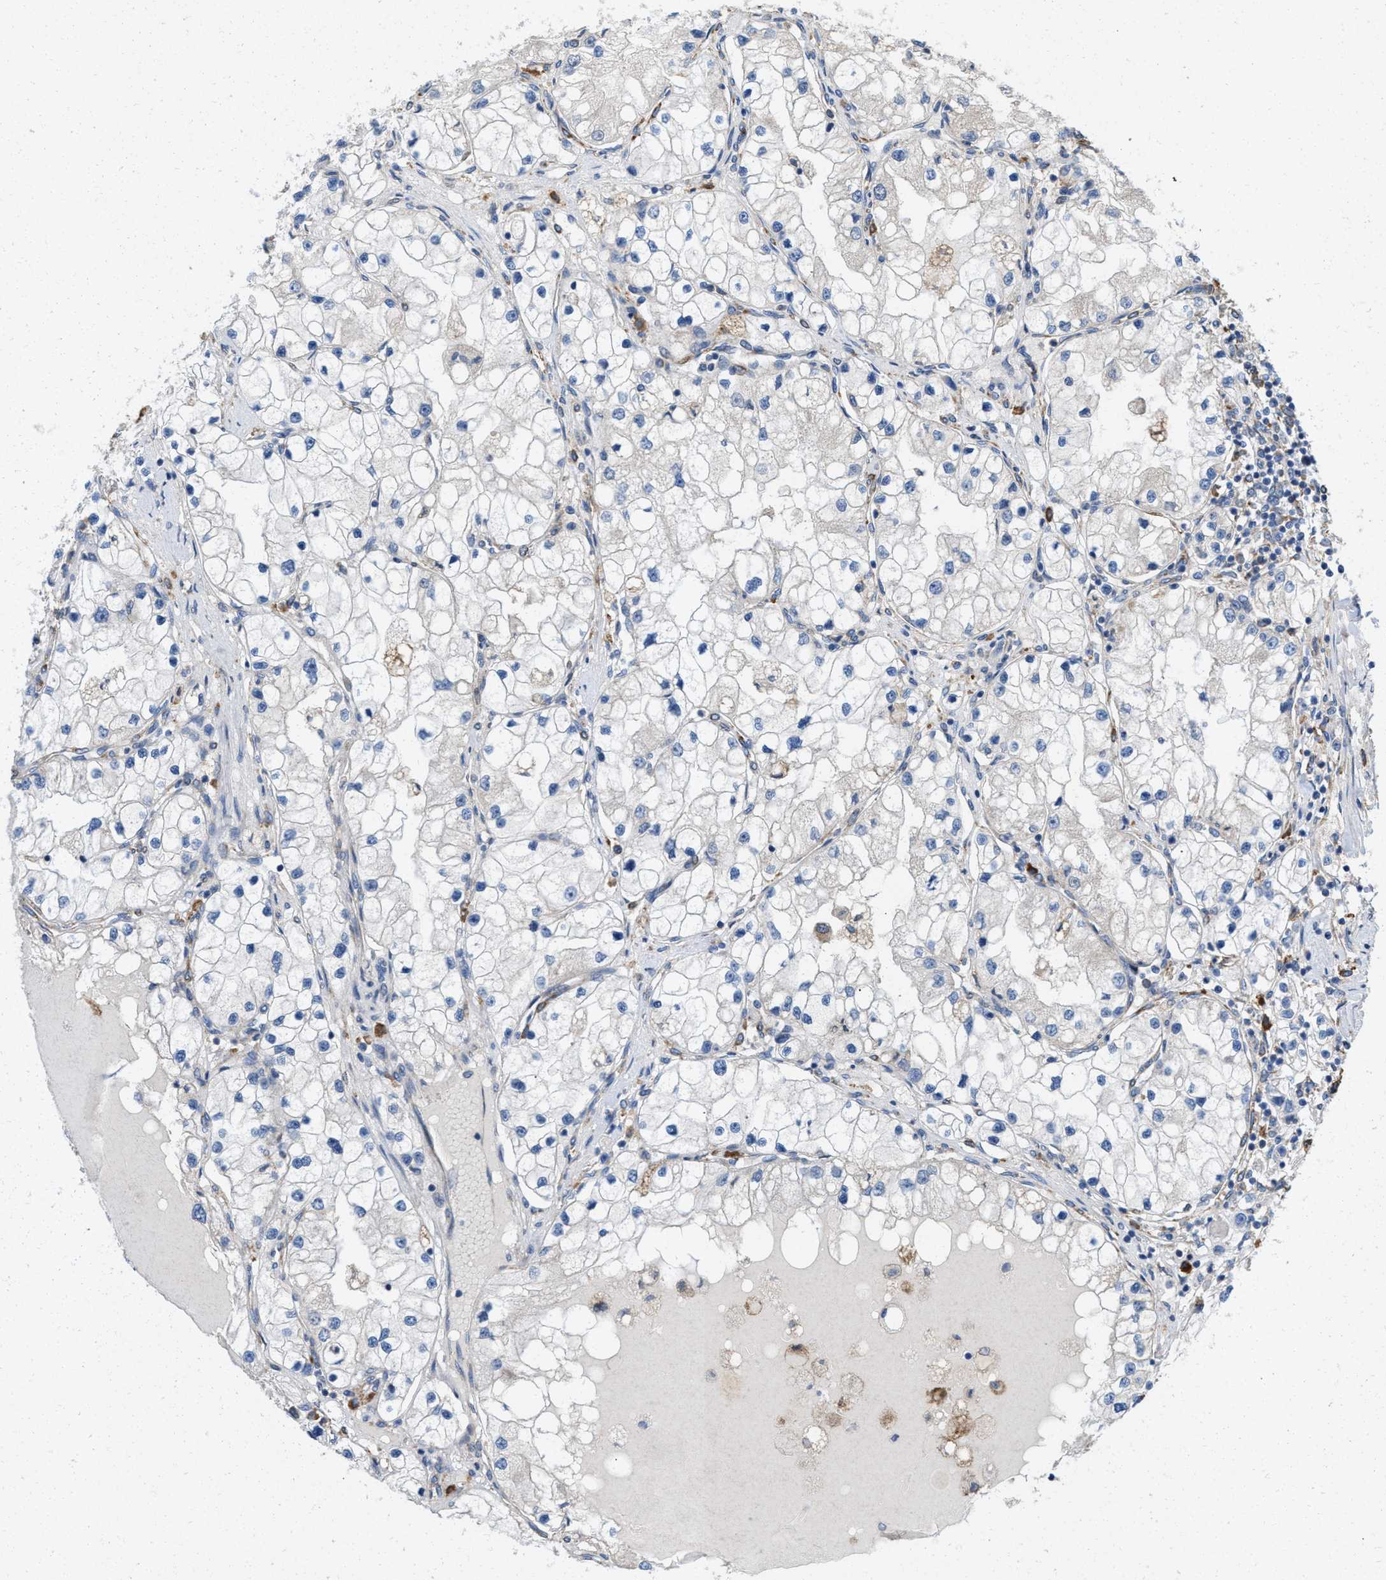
{"staining": {"intensity": "negative", "quantity": "none", "location": "none"}, "tissue": "renal cancer", "cell_type": "Tumor cells", "image_type": "cancer", "snomed": [{"axis": "morphology", "description": "Adenocarcinoma, NOS"}, {"axis": "topography", "description": "Kidney"}], "caption": "This is an IHC image of renal adenocarcinoma. There is no staining in tumor cells.", "gene": "DYNC2I1", "patient": {"sex": "male", "age": 68}}